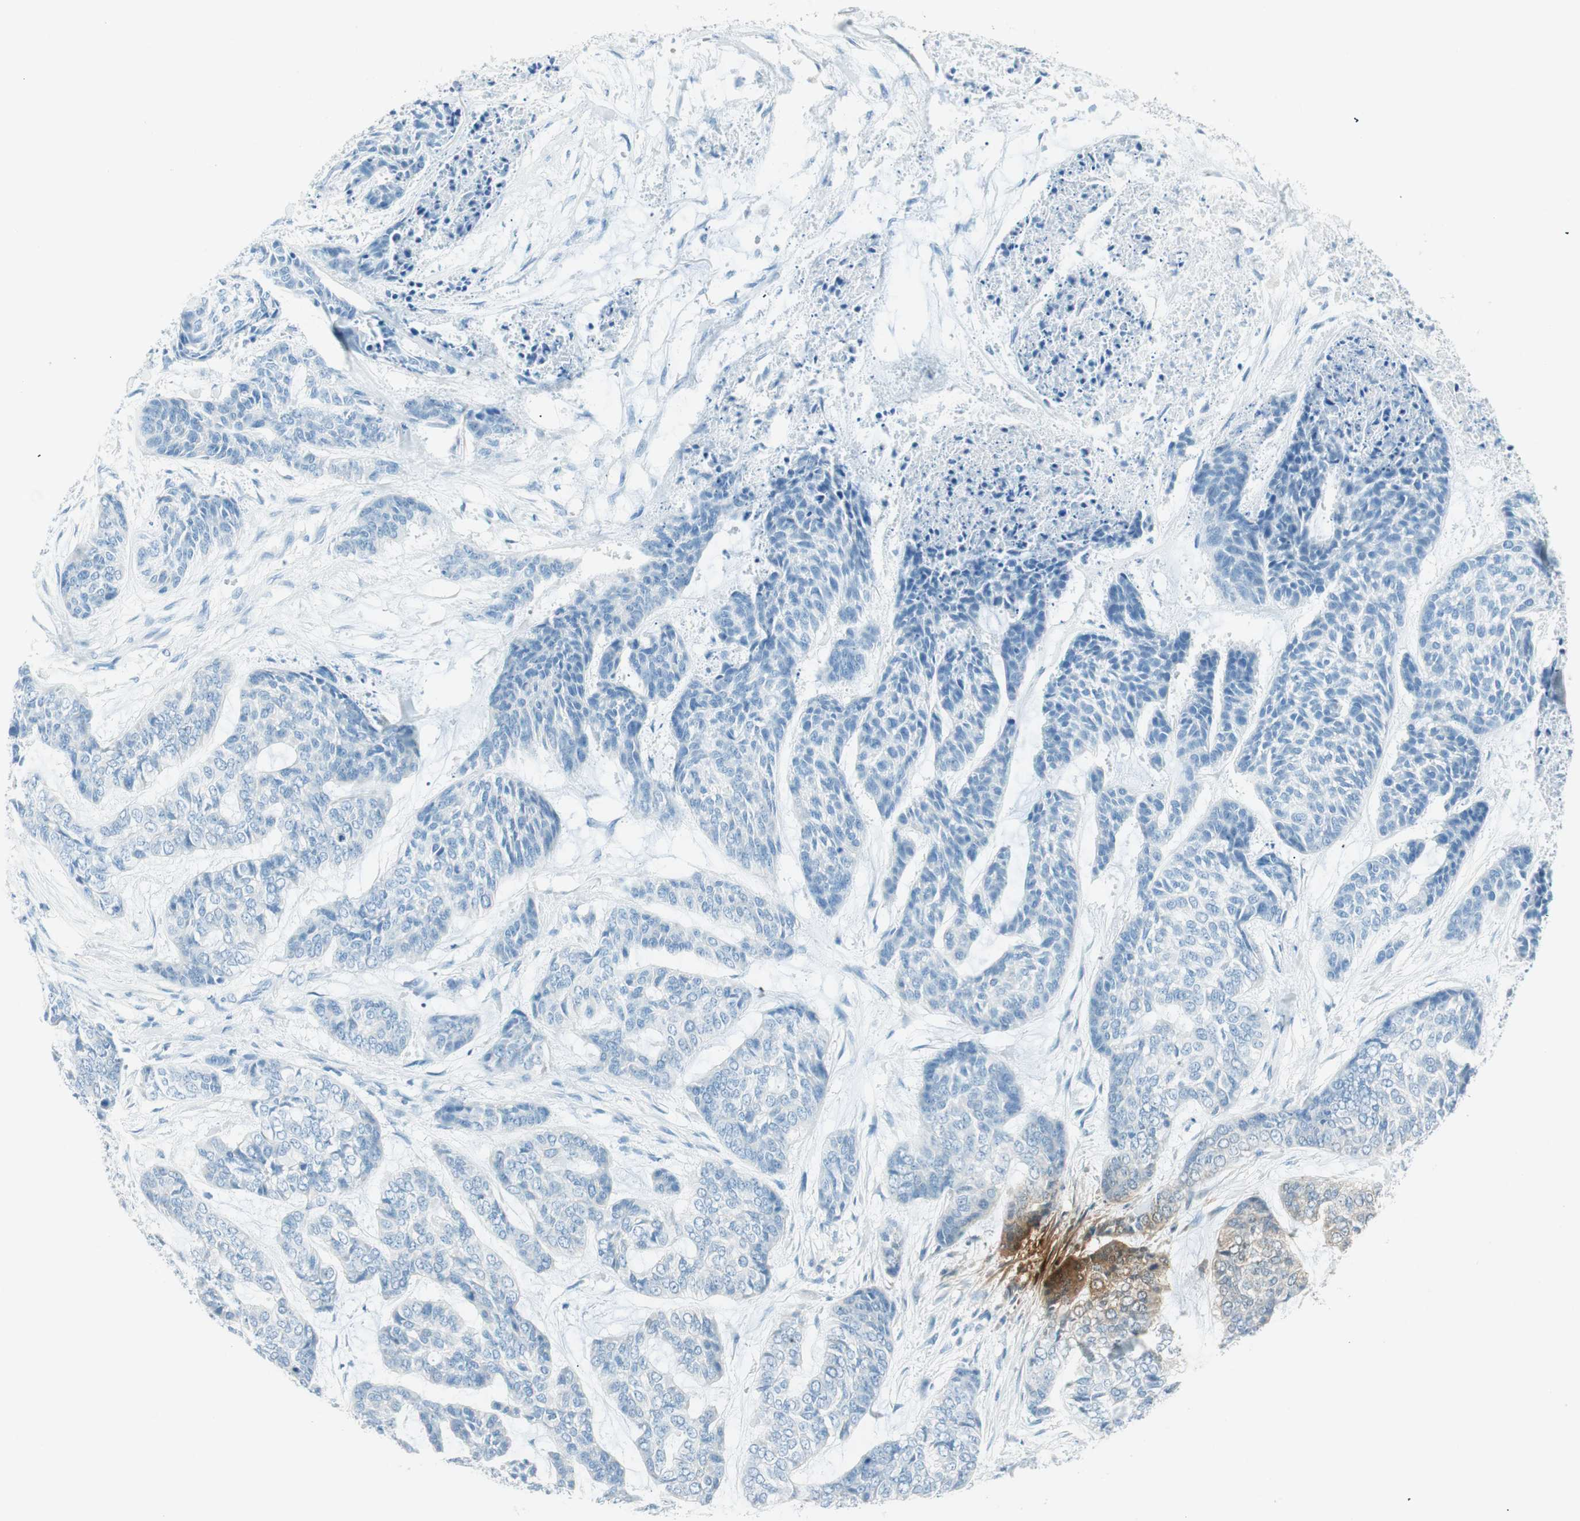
{"staining": {"intensity": "negative", "quantity": "none", "location": "none"}, "tissue": "skin cancer", "cell_type": "Tumor cells", "image_type": "cancer", "snomed": [{"axis": "morphology", "description": "Basal cell carcinoma"}, {"axis": "topography", "description": "Skin"}], "caption": "Immunohistochemistry of skin cancer shows no staining in tumor cells.", "gene": "TNFRSF13C", "patient": {"sex": "female", "age": 64}}